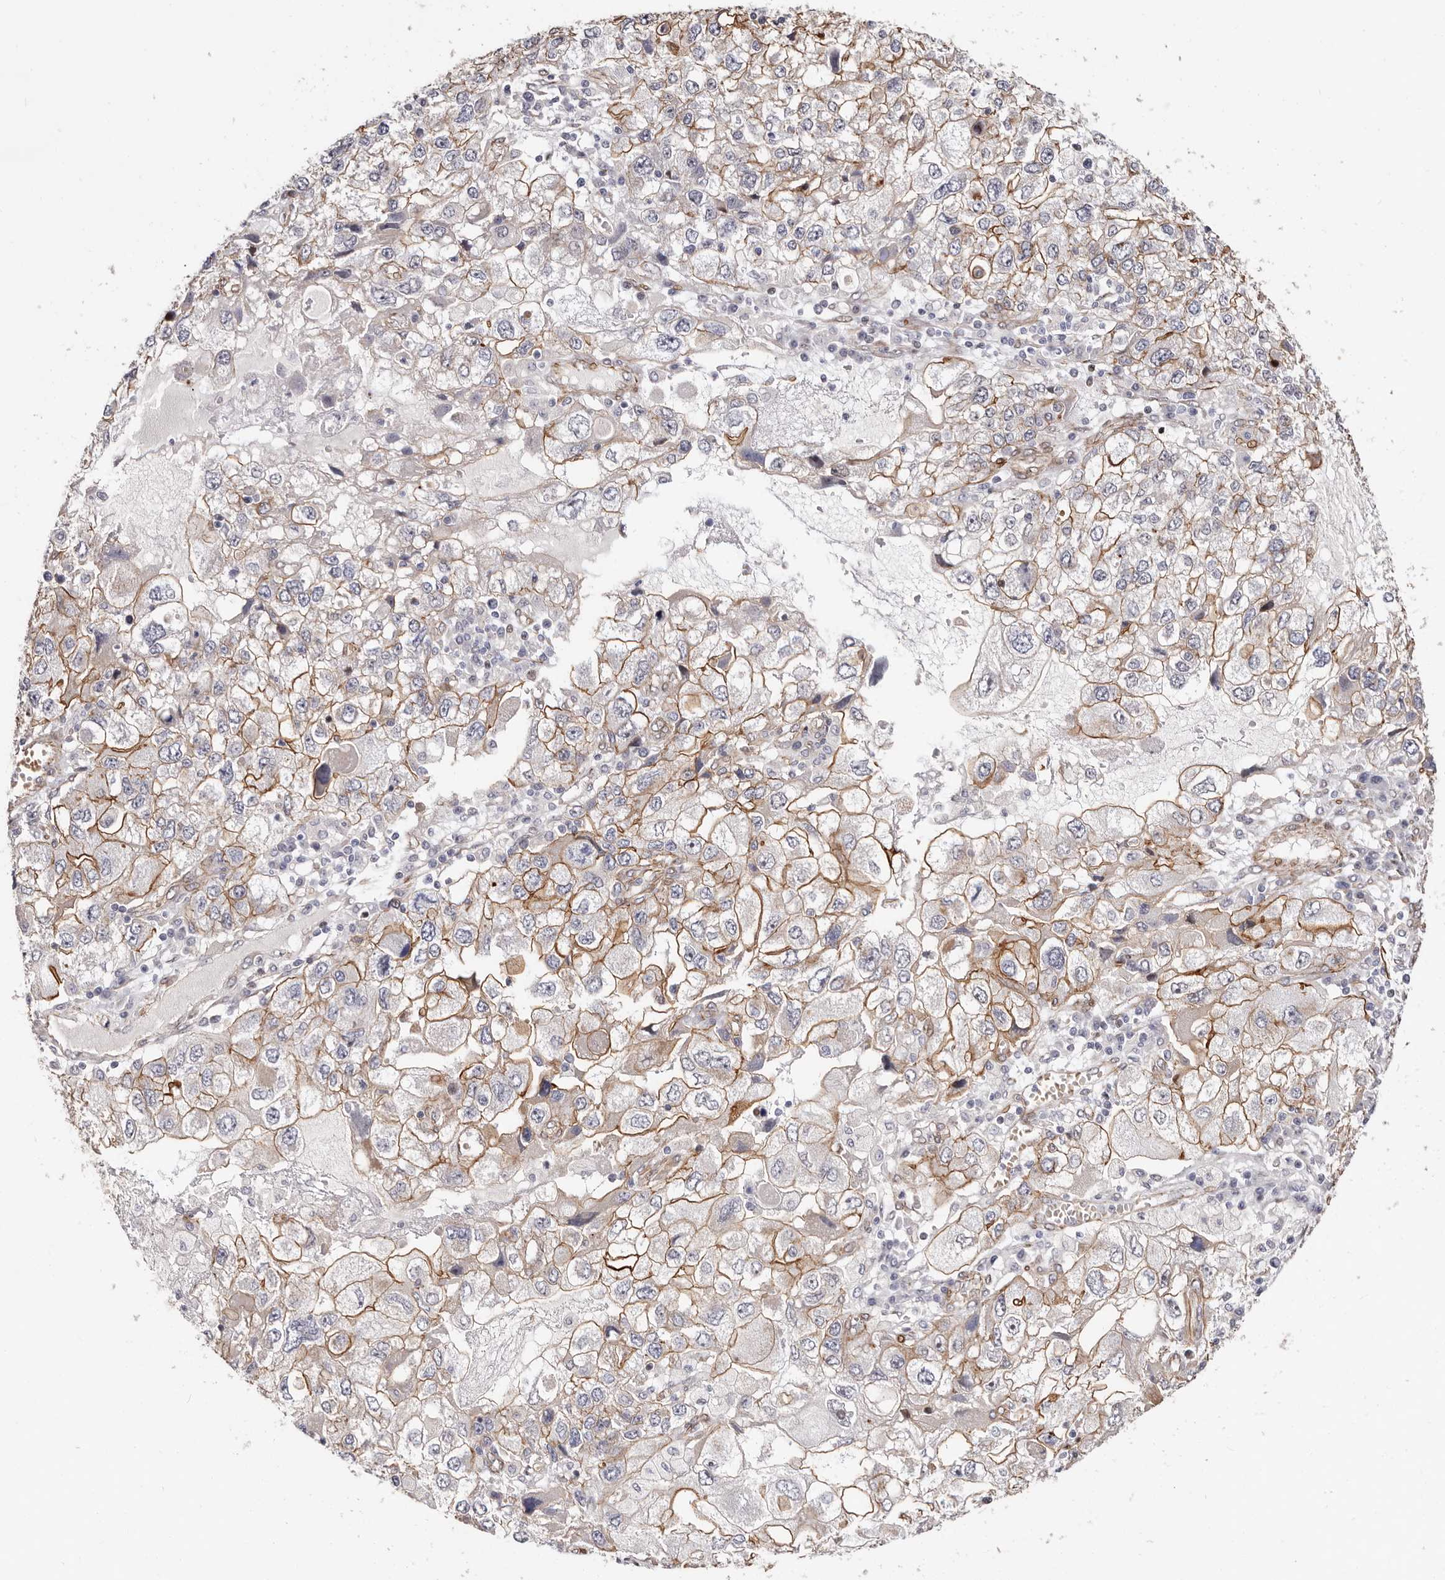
{"staining": {"intensity": "moderate", "quantity": "25%-75%", "location": "cytoplasmic/membranous,nuclear"}, "tissue": "endometrial cancer", "cell_type": "Tumor cells", "image_type": "cancer", "snomed": [{"axis": "morphology", "description": "Adenocarcinoma, NOS"}, {"axis": "topography", "description": "Endometrium"}], "caption": "Approximately 25%-75% of tumor cells in endometrial cancer show moderate cytoplasmic/membranous and nuclear protein staining as visualized by brown immunohistochemical staining.", "gene": "EPHX3", "patient": {"sex": "female", "age": 49}}